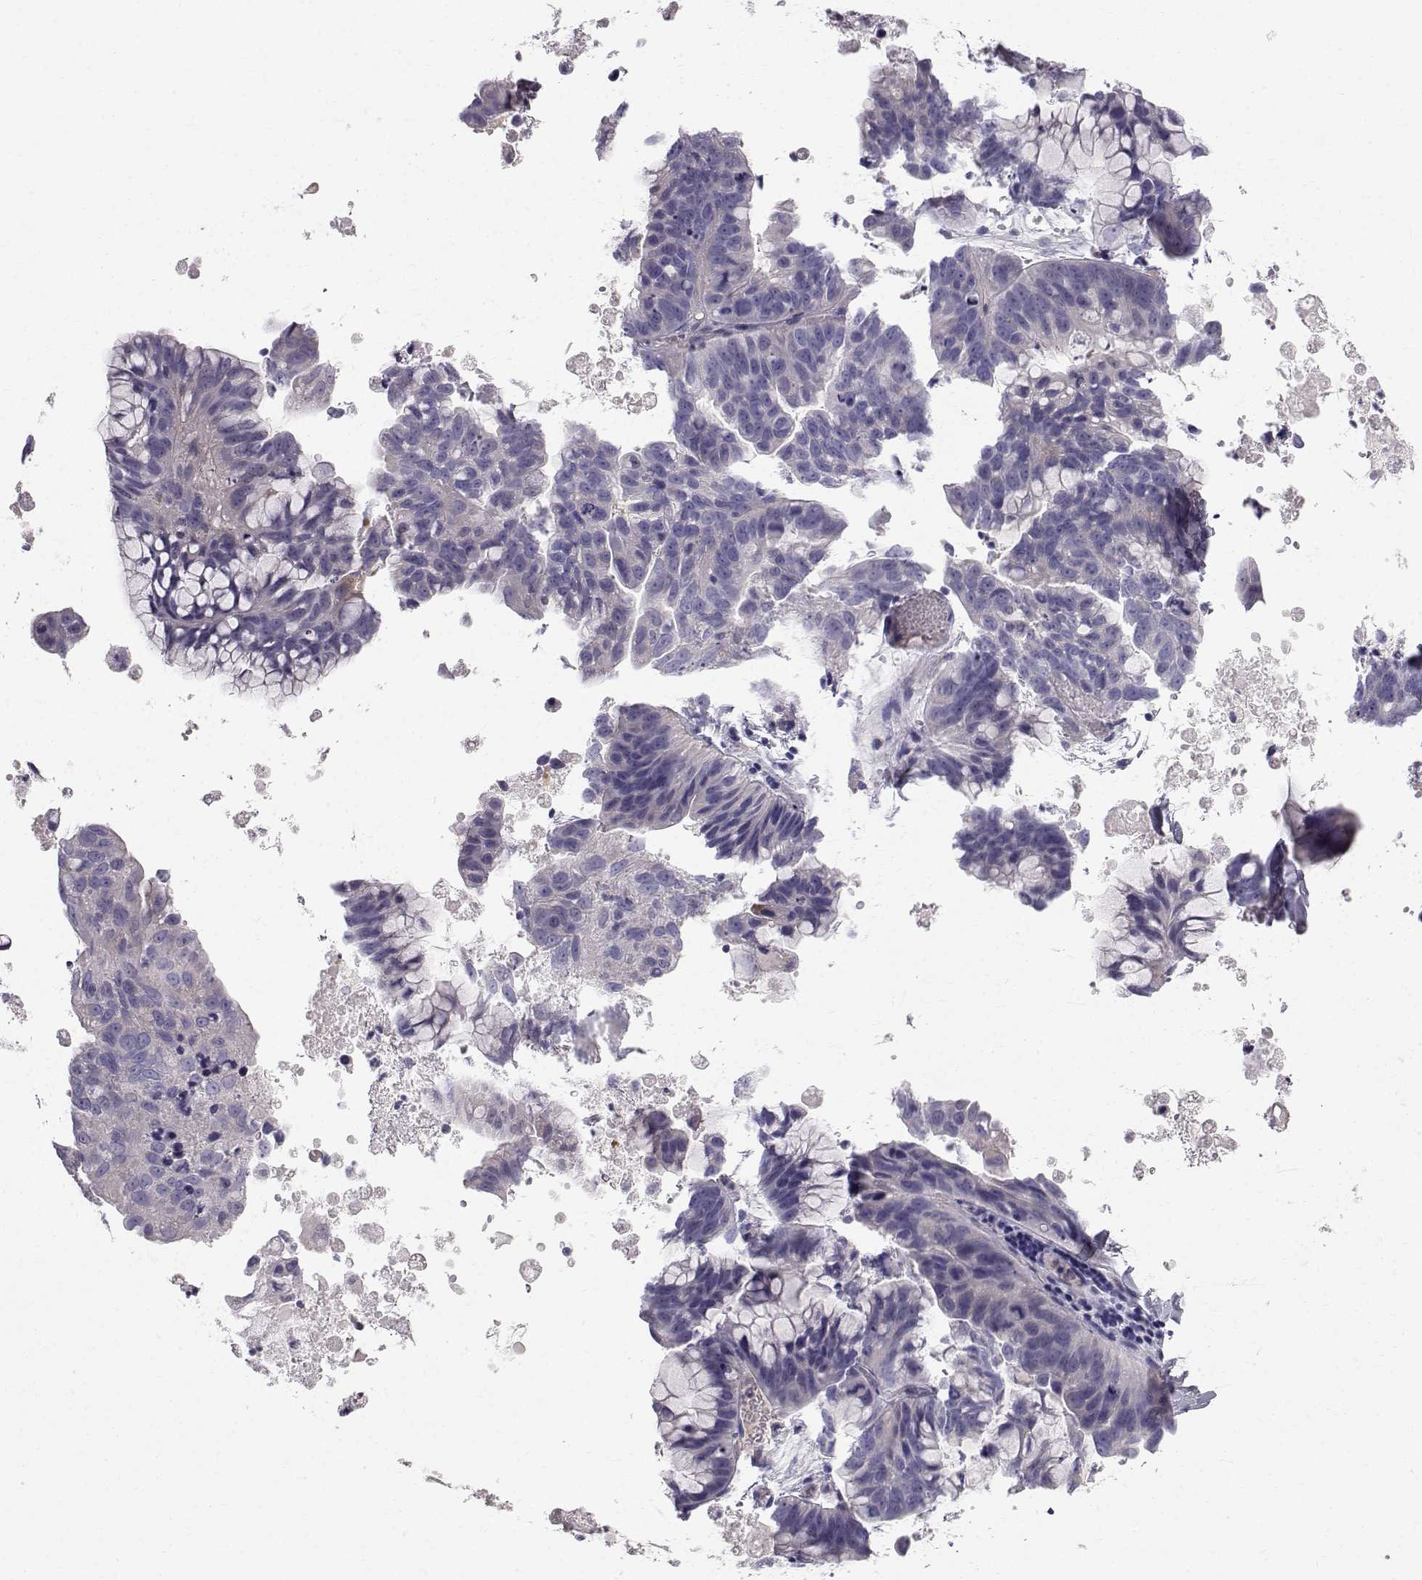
{"staining": {"intensity": "negative", "quantity": "none", "location": "none"}, "tissue": "ovarian cancer", "cell_type": "Tumor cells", "image_type": "cancer", "snomed": [{"axis": "morphology", "description": "Cystadenocarcinoma, mucinous, NOS"}, {"axis": "topography", "description": "Ovary"}], "caption": "This is an immunohistochemistry histopathology image of mucinous cystadenocarcinoma (ovarian). There is no expression in tumor cells.", "gene": "CALCR", "patient": {"sex": "female", "age": 76}}